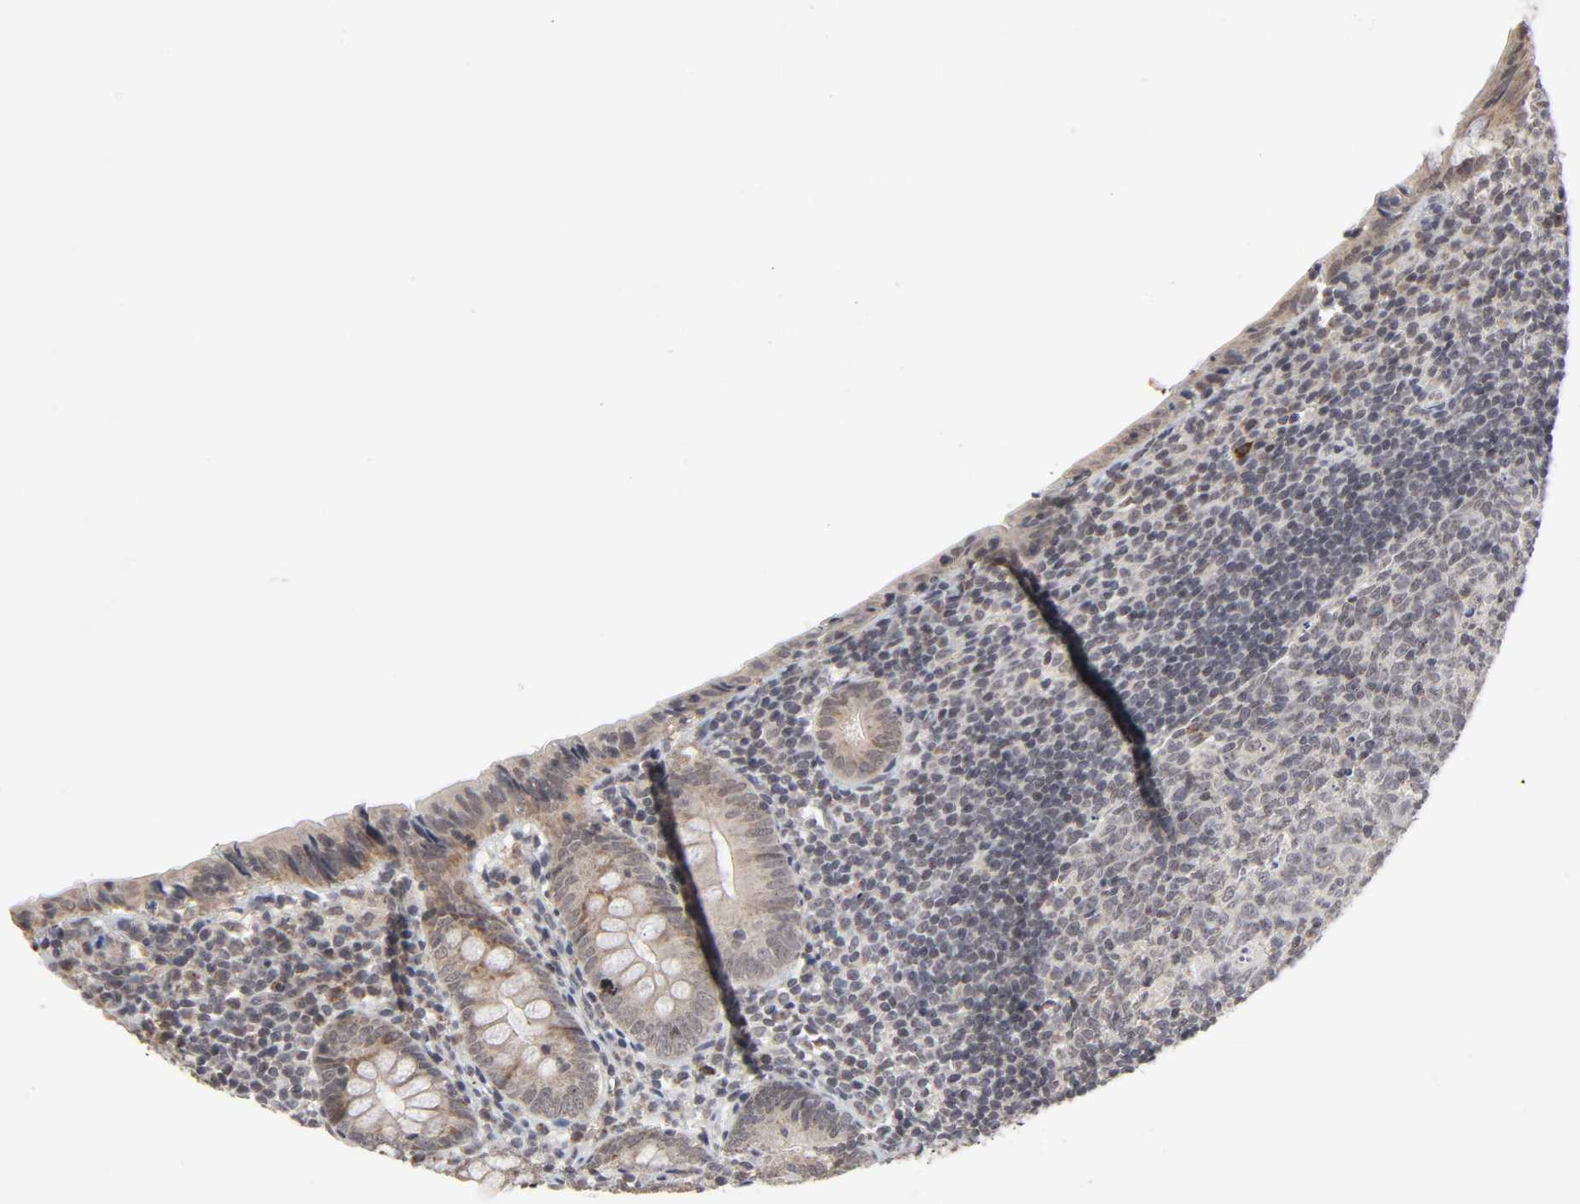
{"staining": {"intensity": "moderate", "quantity": ">75%", "location": "cytoplasmic/membranous"}, "tissue": "appendix", "cell_type": "Glandular cells", "image_type": "normal", "snomed": [{"axis": "morphology", "description": "Normal tissue, NOS"}, {"axis": "topography", "description": "Appendix"}], "caption": "DAB immunohistochemical staining of benign appendix exhibits moderate cytoplasmic/membranous protein positivity in about >75% of glandular cells.", "gene": "AUH", "patient": {"sex": "female", "age": 10}}